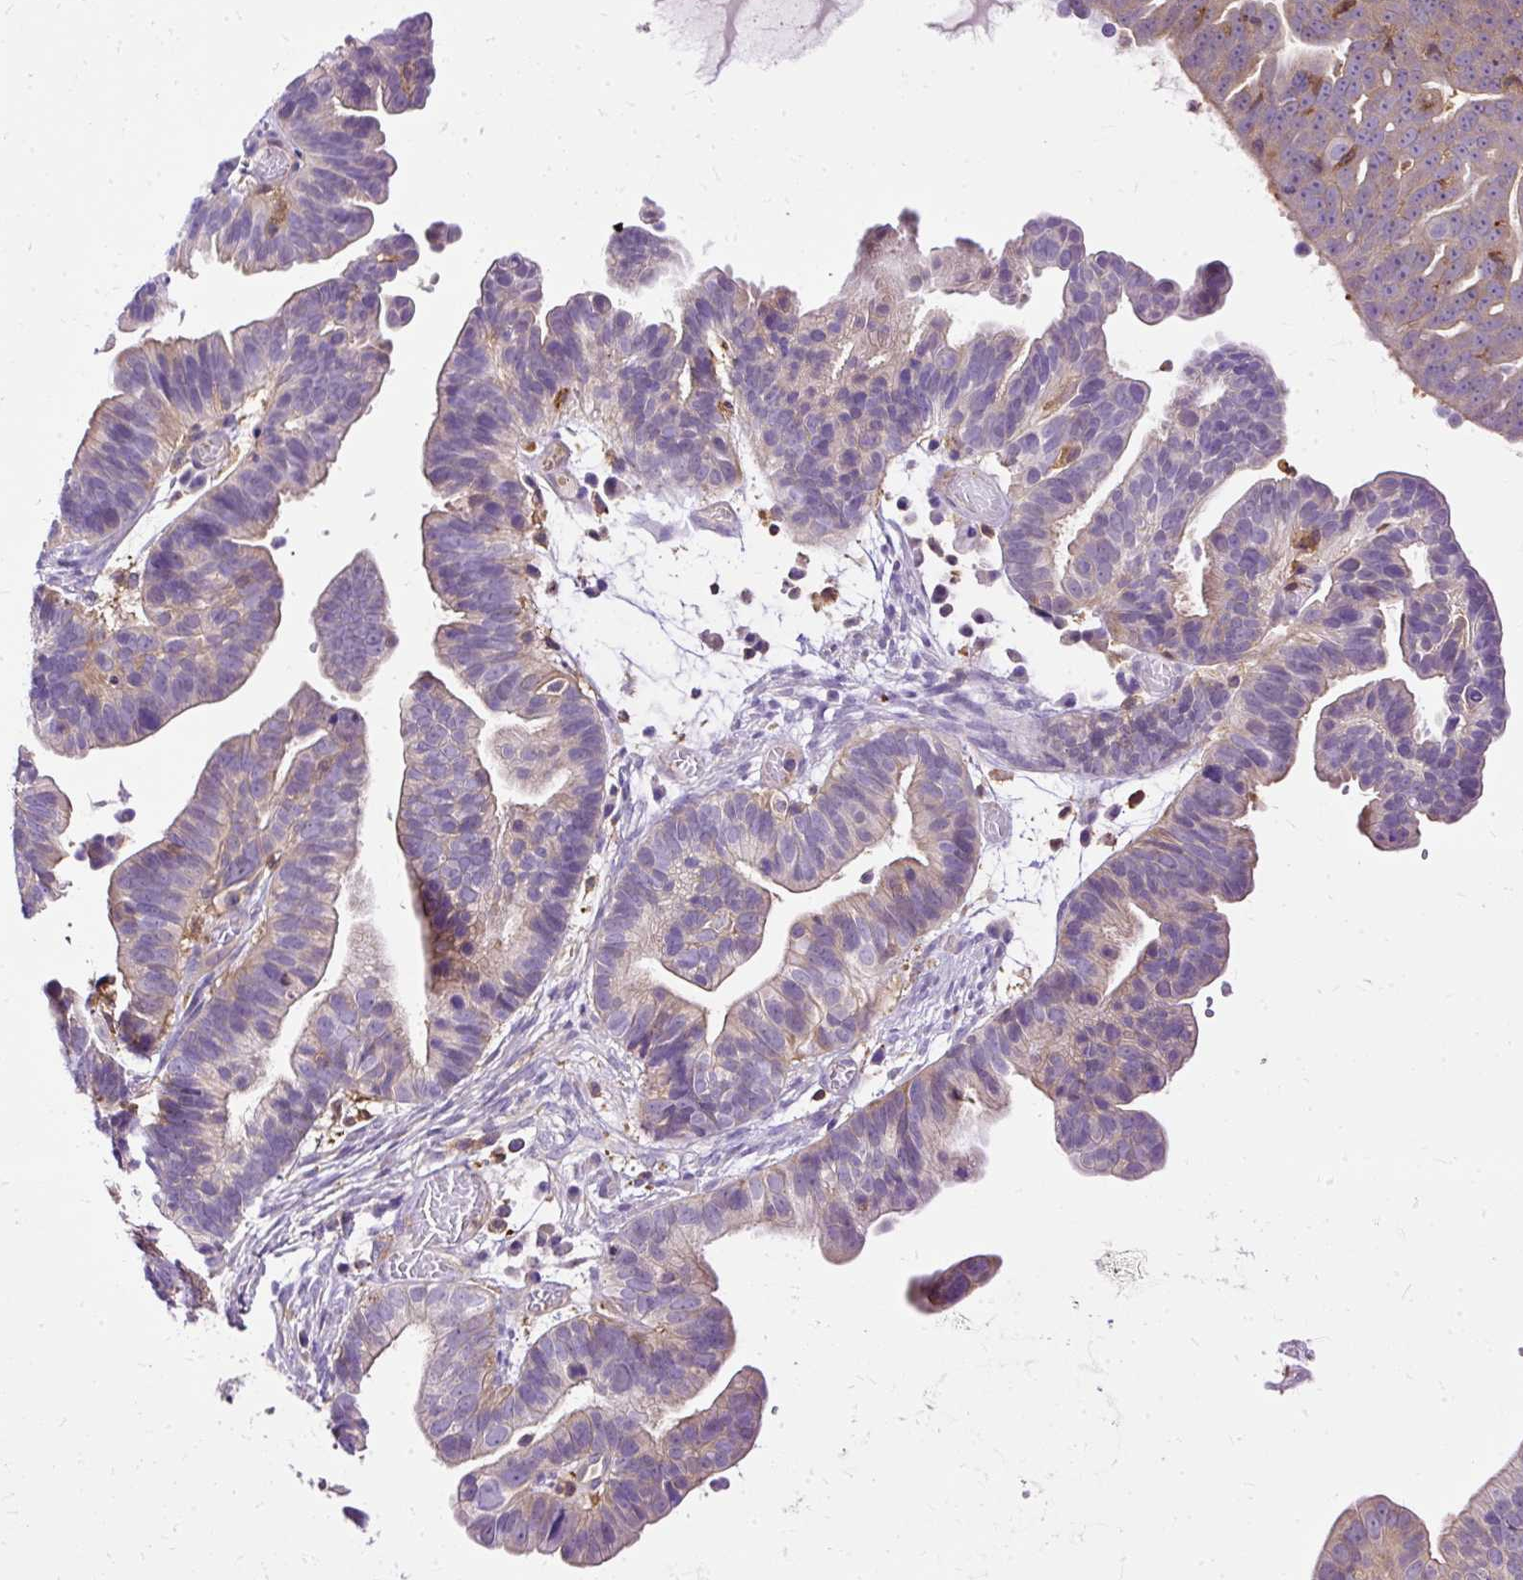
{"staining": {"intensity": "weak", "quantity": "25%-75%", "location": "cytoplasmic/membranous"}, "tissue": "ovarian cancer", "cell_type": "Tumor cells", "image_type": "cancer", "snomed": [{"axis": "morphology", "description": "Cystadenocarcinoma, serous, NOS"}, {"axis": "topography", "description": "Ovary"}], "caption": "Immunohistochemical staining of ovarian cancer reveals weak cytoplasmic/membranous protein expression in approximately 25%-75% of tumor cells.", "gene": "TWF2", "patient": {"sex": "female", "age": 56}}